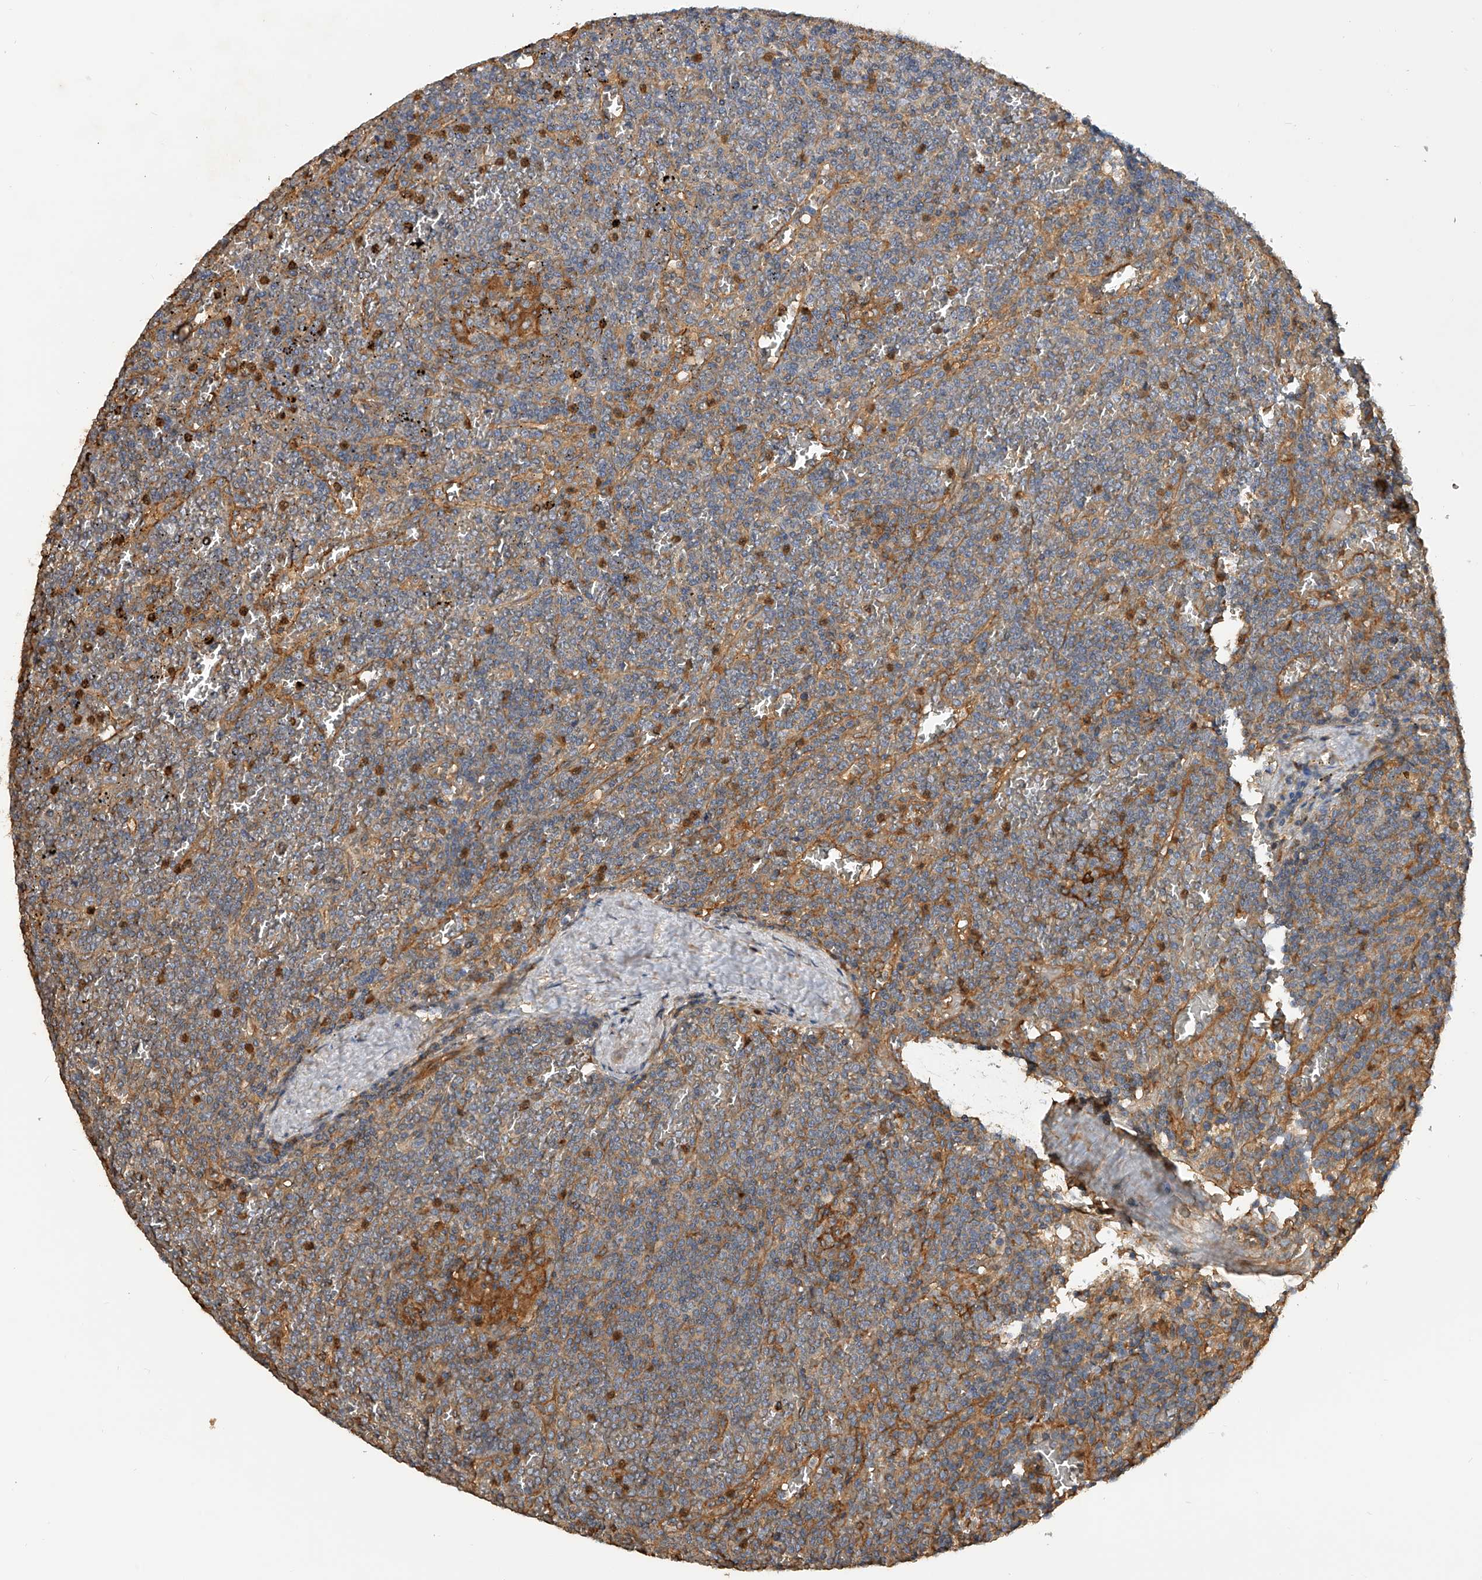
{"staining": {"intensity": "moderate", "quantity": "<25%", "location": "cytoplasmic/membranous"}, "tissue": "lymphoma", "cell_type": "Tumor cells", "image_type": "cancer", "snomed": [{"axis": "morphology", "description": "Malignant lymphoma, non-Hodgkin's type, Low grade"}, {"axis": "topography", "description": "Spleen"}], "caption": "A brown stain highlights moderate cytoplasmic/membranous positivity of a protein in low-grade malignant lymphoma, non-Hodgkin's type tumor cells.", "gene": "PTPRA", "patient": {"sex": "female", "age": 19}}